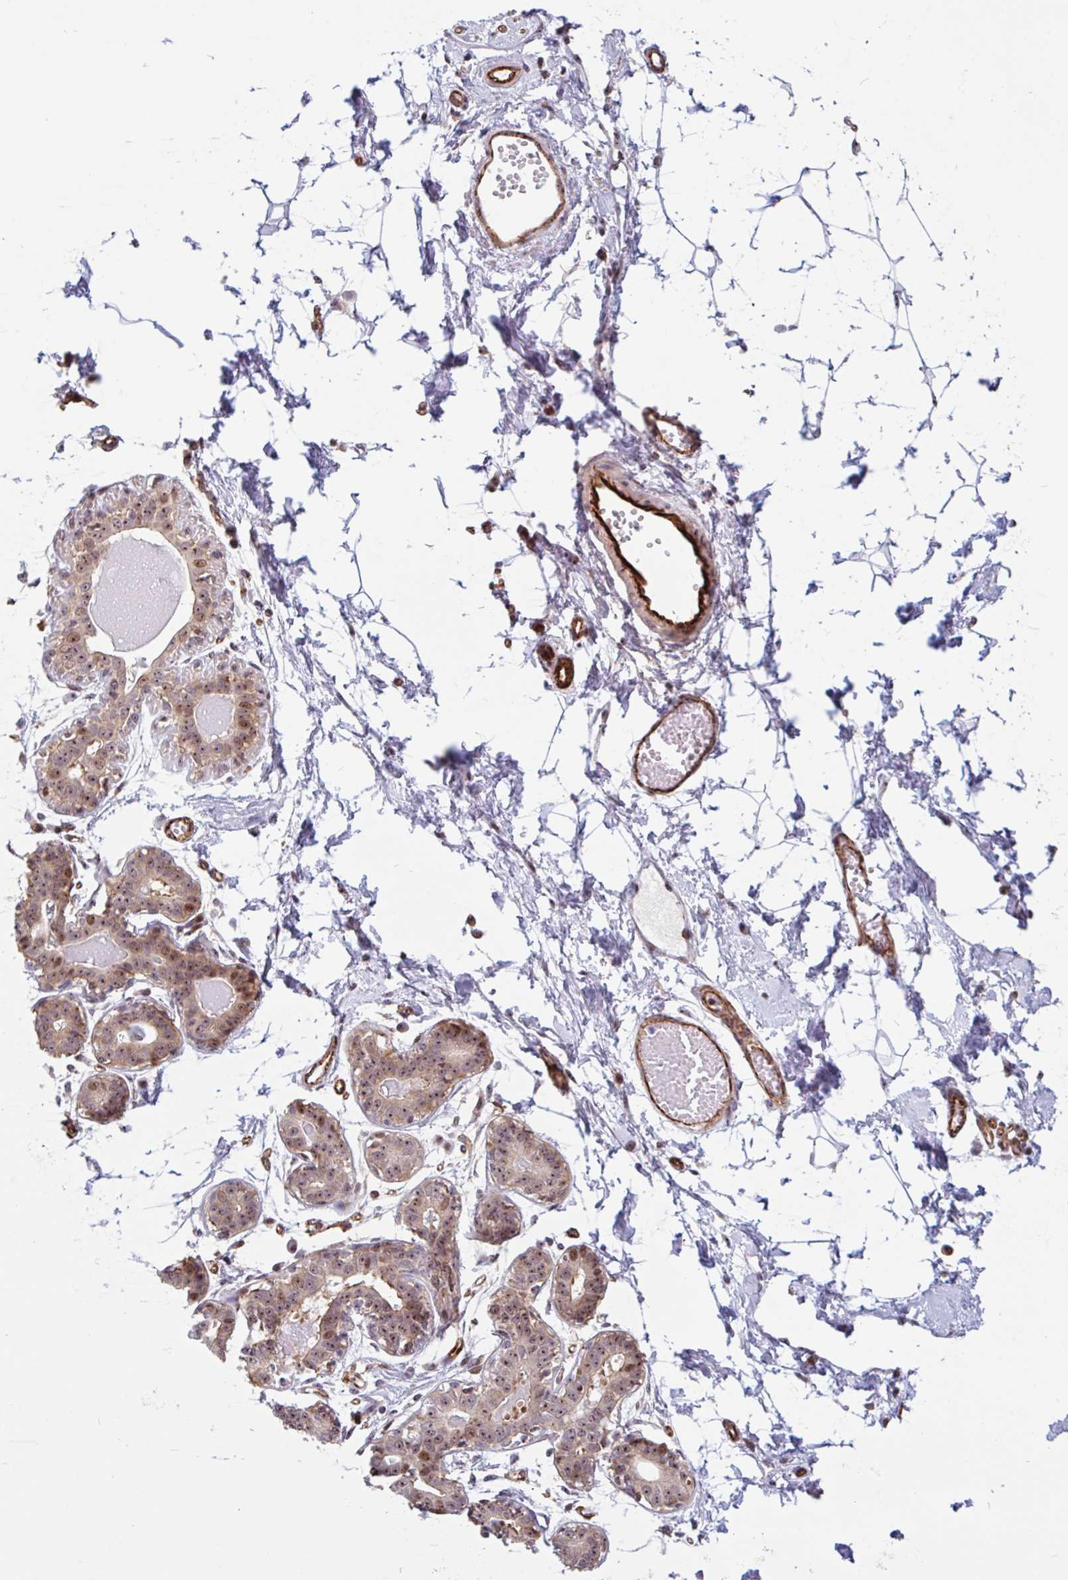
{"staining": {"intensity": "negative", "quantity": "none", "location": "none"}, "tissue": "breast", "cell_type": "Adipocytes", "image_type": "normal", "snomed": [{"axis": "morphology", "description": "Normal tissue, NOS"}, {"axis": "topography", "description": "Breast"}], "caption": "Immunohistochemistry of benign breast shows no staining in adipocytes. Nuclei are stained in blue.", "gene": "ZNF689", "patient": {"sex": "female", "age": 45}}